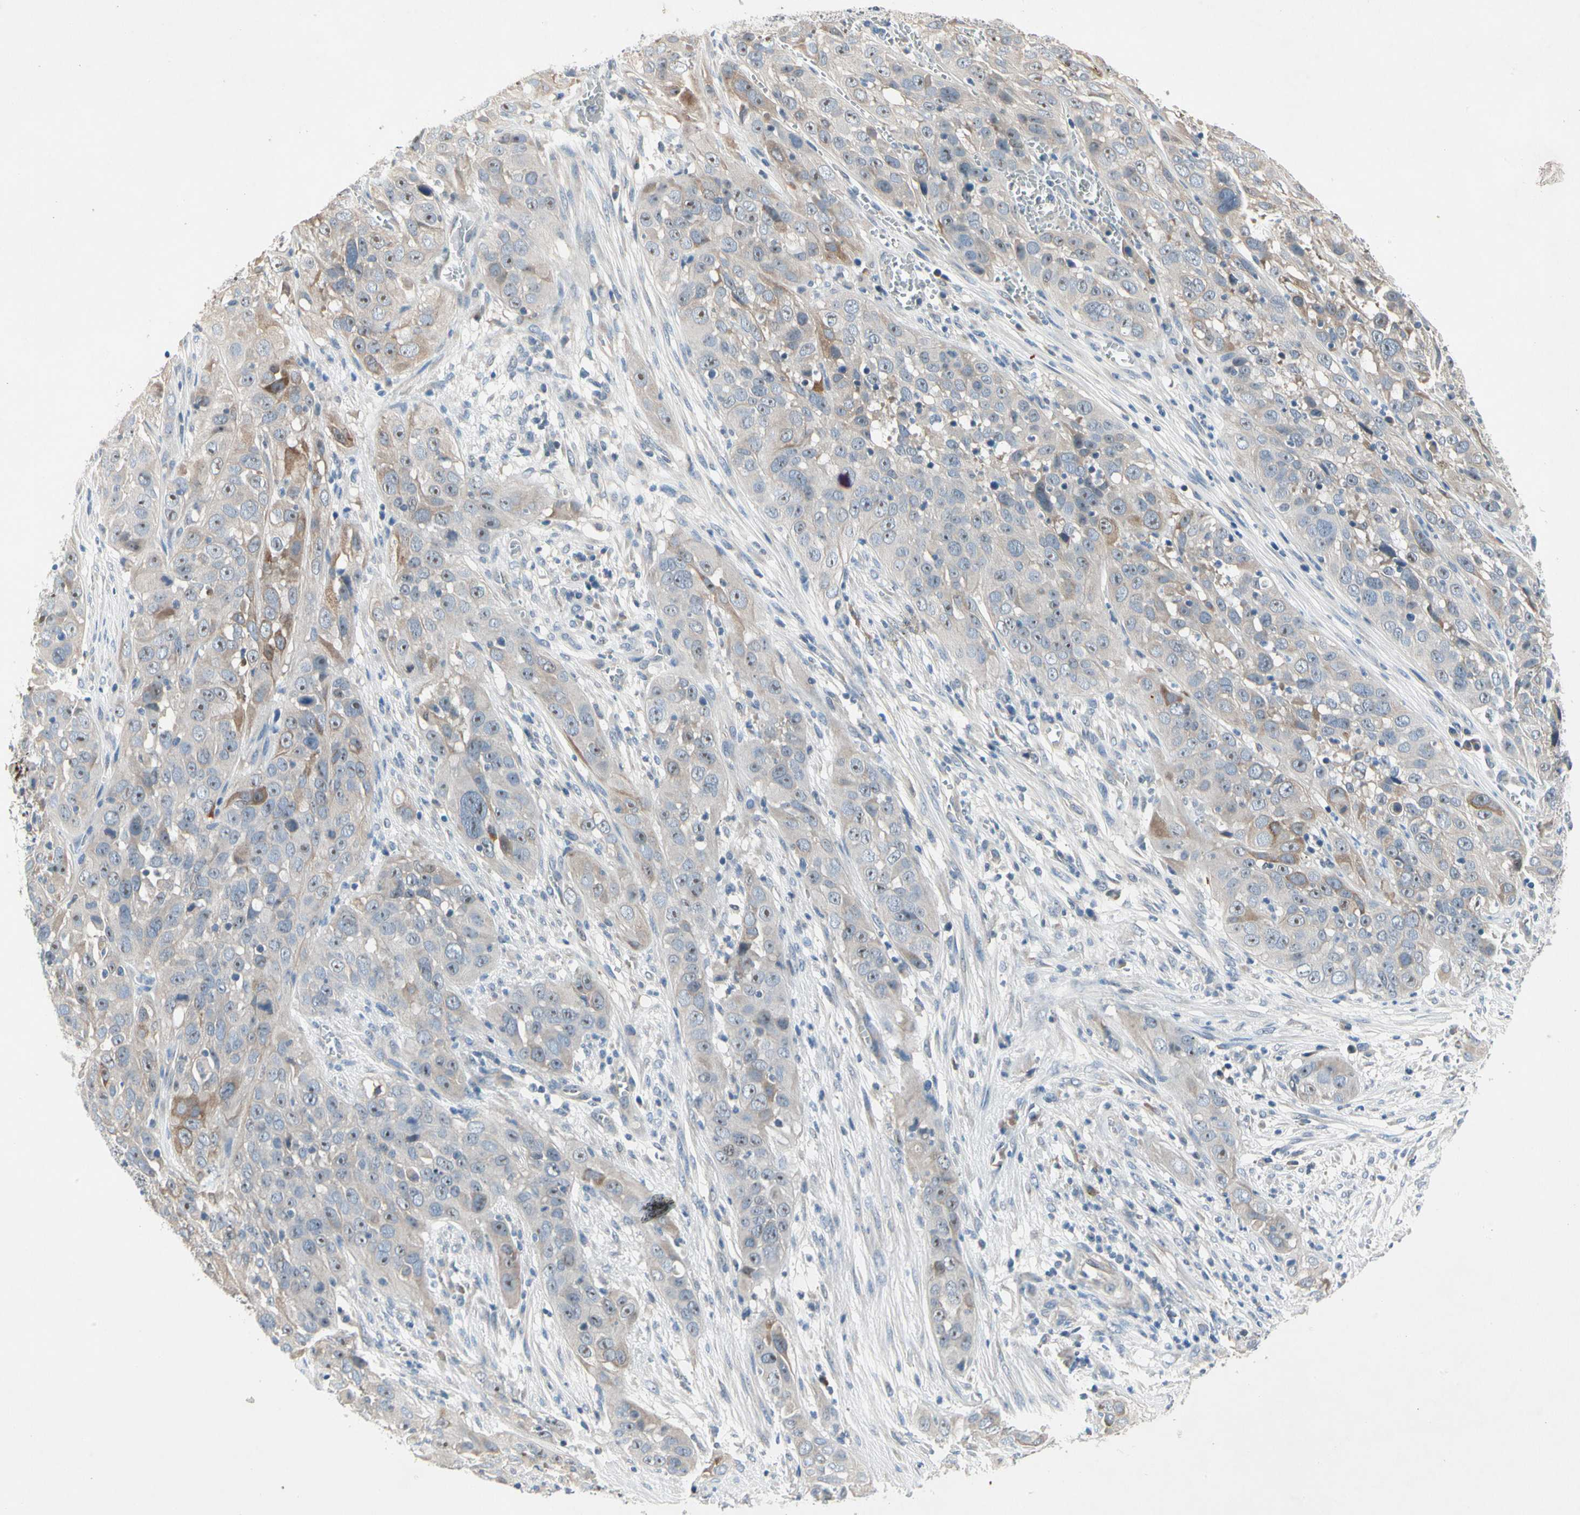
{"staining": {"intensity": "moderate", "quantity": "<25%", "location": "cytoplasmic/membranous"}, "tissue": "cervical cancer", "cell_type": "Tumor cells", "image_type": "cancer", "snomed": [{"axis": "morphology", "description": "Squamous cell carcinoma, NOS"}, {"axis": "topography", "description": "Cervix"}], "caption": "Immunohistochemistry photomicrograph of neoplastic tissue: human cervical cancer (squamous cell carcinoma) stained using IHC demonstrates low levels of moderate protein expression localized specifically in the cytoplasmic/membranous of tumor cells, appearing as a cytoplasmic/membranous brown color.", "gene": "GAS6", "patient": {"sex": "female", "age": 32}}